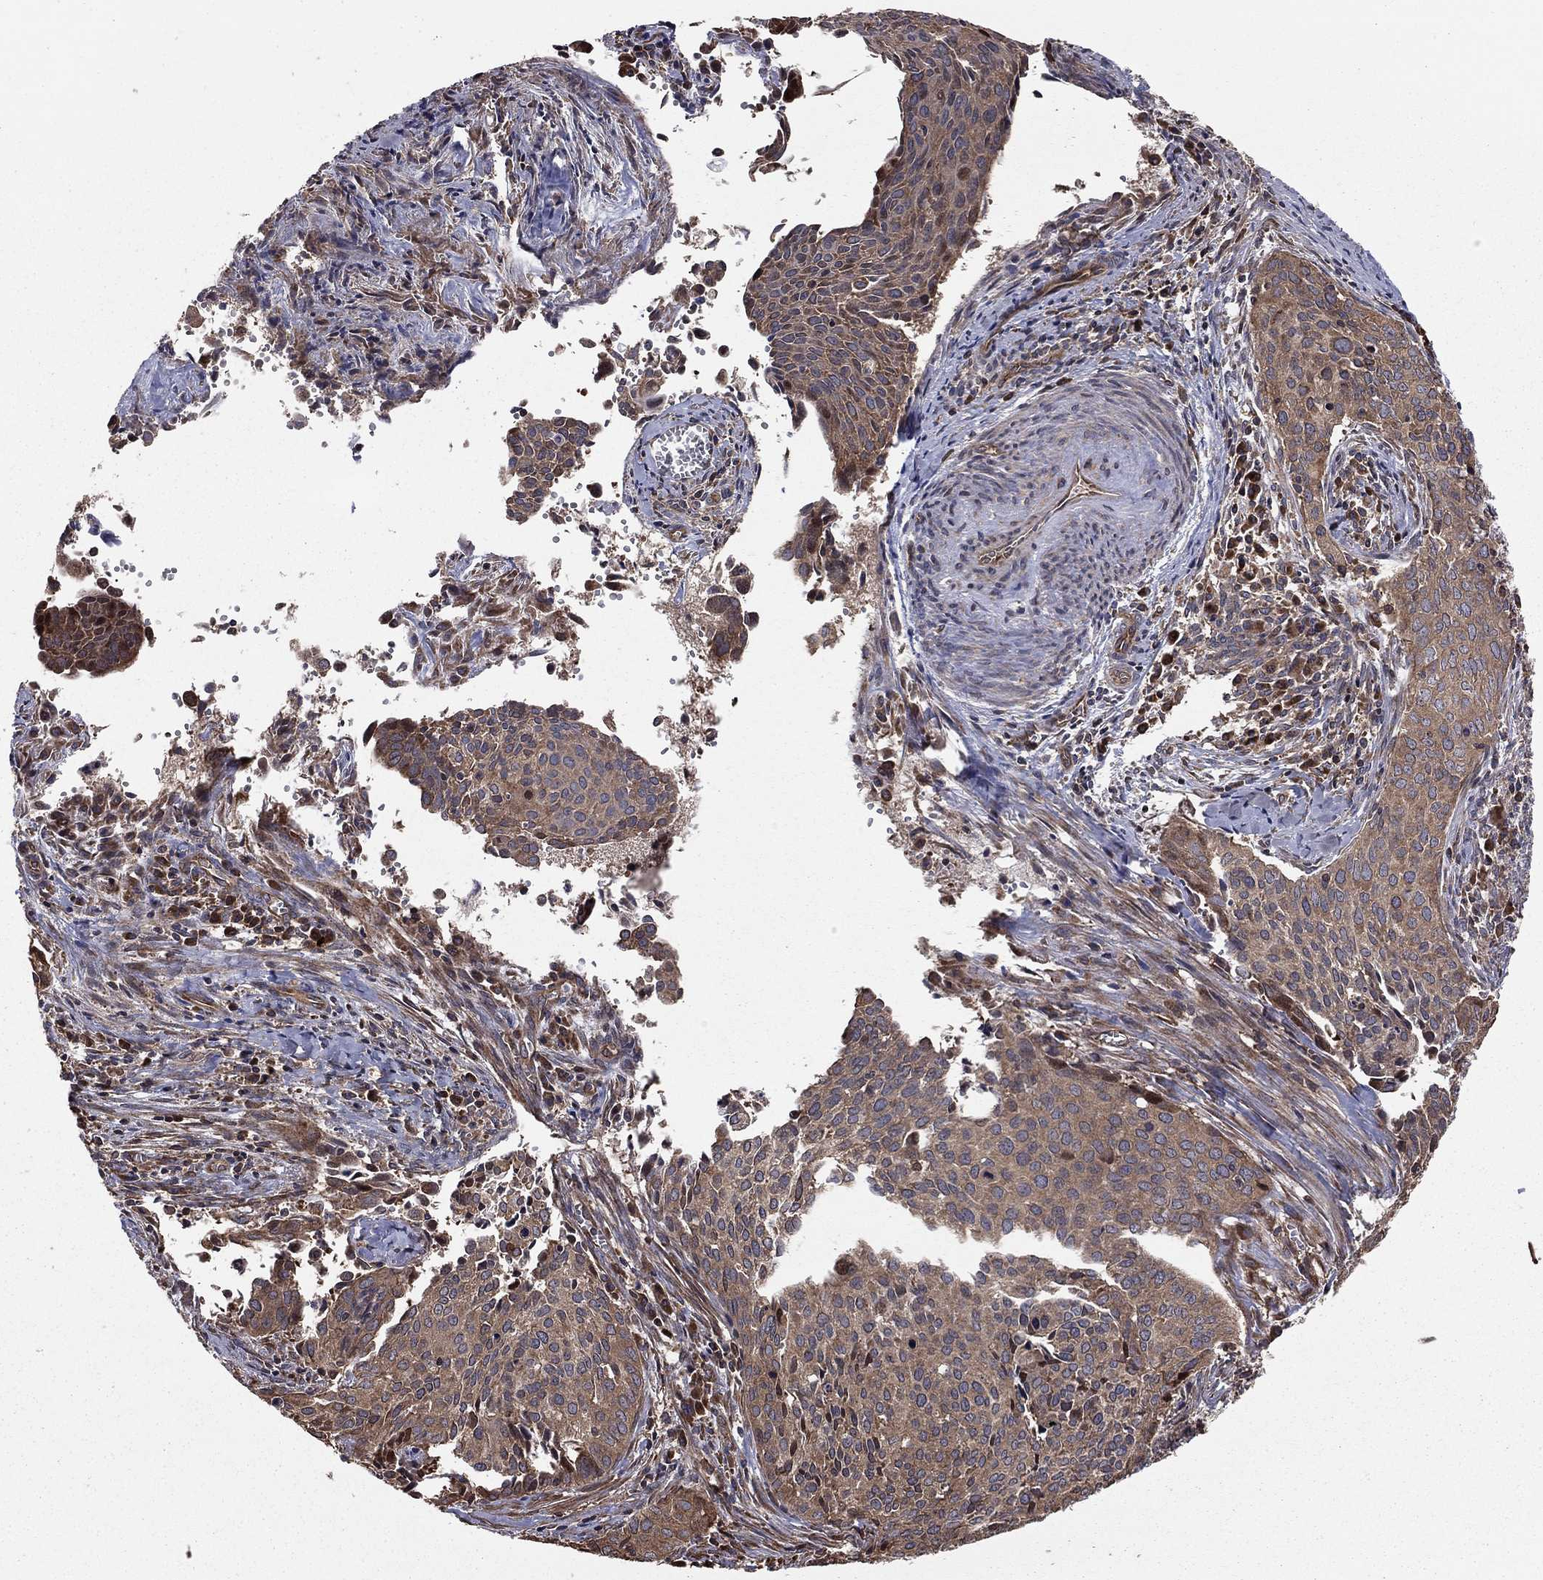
{"staining": {"intensity": "weak", "quantity": "25%-75%", "location": "cytoplasmic/membranous"}, "tissue": "cervical cancer", "cell_type": "Tumor cells", "image_type": "cancer", "snomed": [{"axis": "morphology", "description": "Squamous cell carcinoma, NOS"}, {"axis": "topography", "description": "Cervix"}], "caption": "Protein staining of squamous cell carcinoma (cervical) tissue reveals weak cytoplasmic/membranous staining in about 25%-75% of tumor cells.", "gene": "BABAM2", "patient": {"sex": "female", "age": 29}}